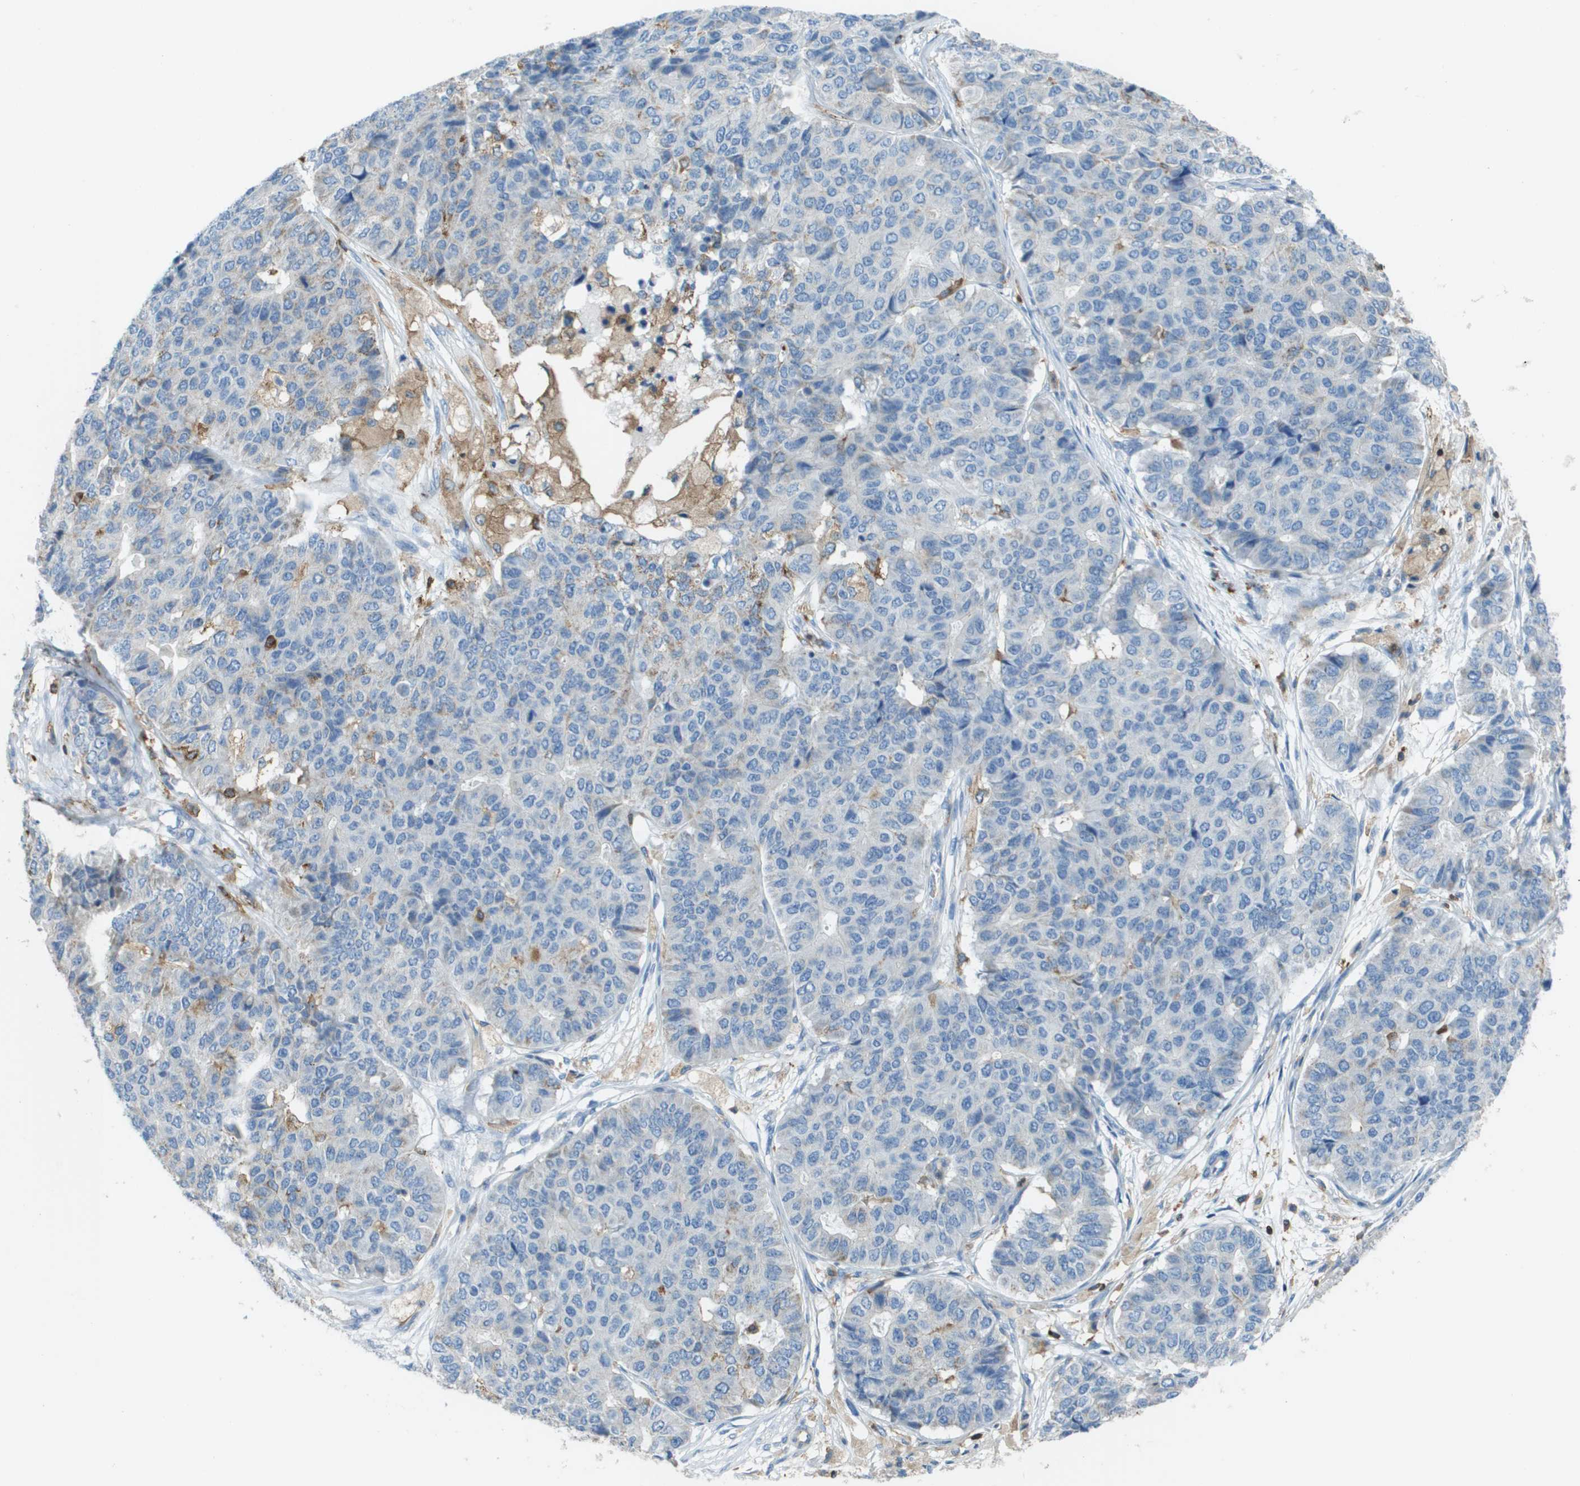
{"staining": {"intensity": "moderate", "quantity": "<25%", "location": "cytoplasmic/membranous"}, "tissue": "pancreatic cancer", "cell_type": "Tumor cells", "image_type": "cancer", "snomed": [{"axis": "morphology", "description": "Adenocarcinoma, NOS"}, {"axis": "topography", "description": "Pancreas"}], "caption": "The image reveals immunohistochemical staining of pancreatic cancer (adenocarcinoma). There is moderate cytoplasmic/membranous positivity is identified in about <25% of tumor cells. Using DAB (3,3'-diaminobenzidine) (brown) and hematoxylin (blue) stains, captured at high magnification using brightfield microscopy.", "gene": "APBB1IP", "patient": {"sex": "male", "age": 50}}